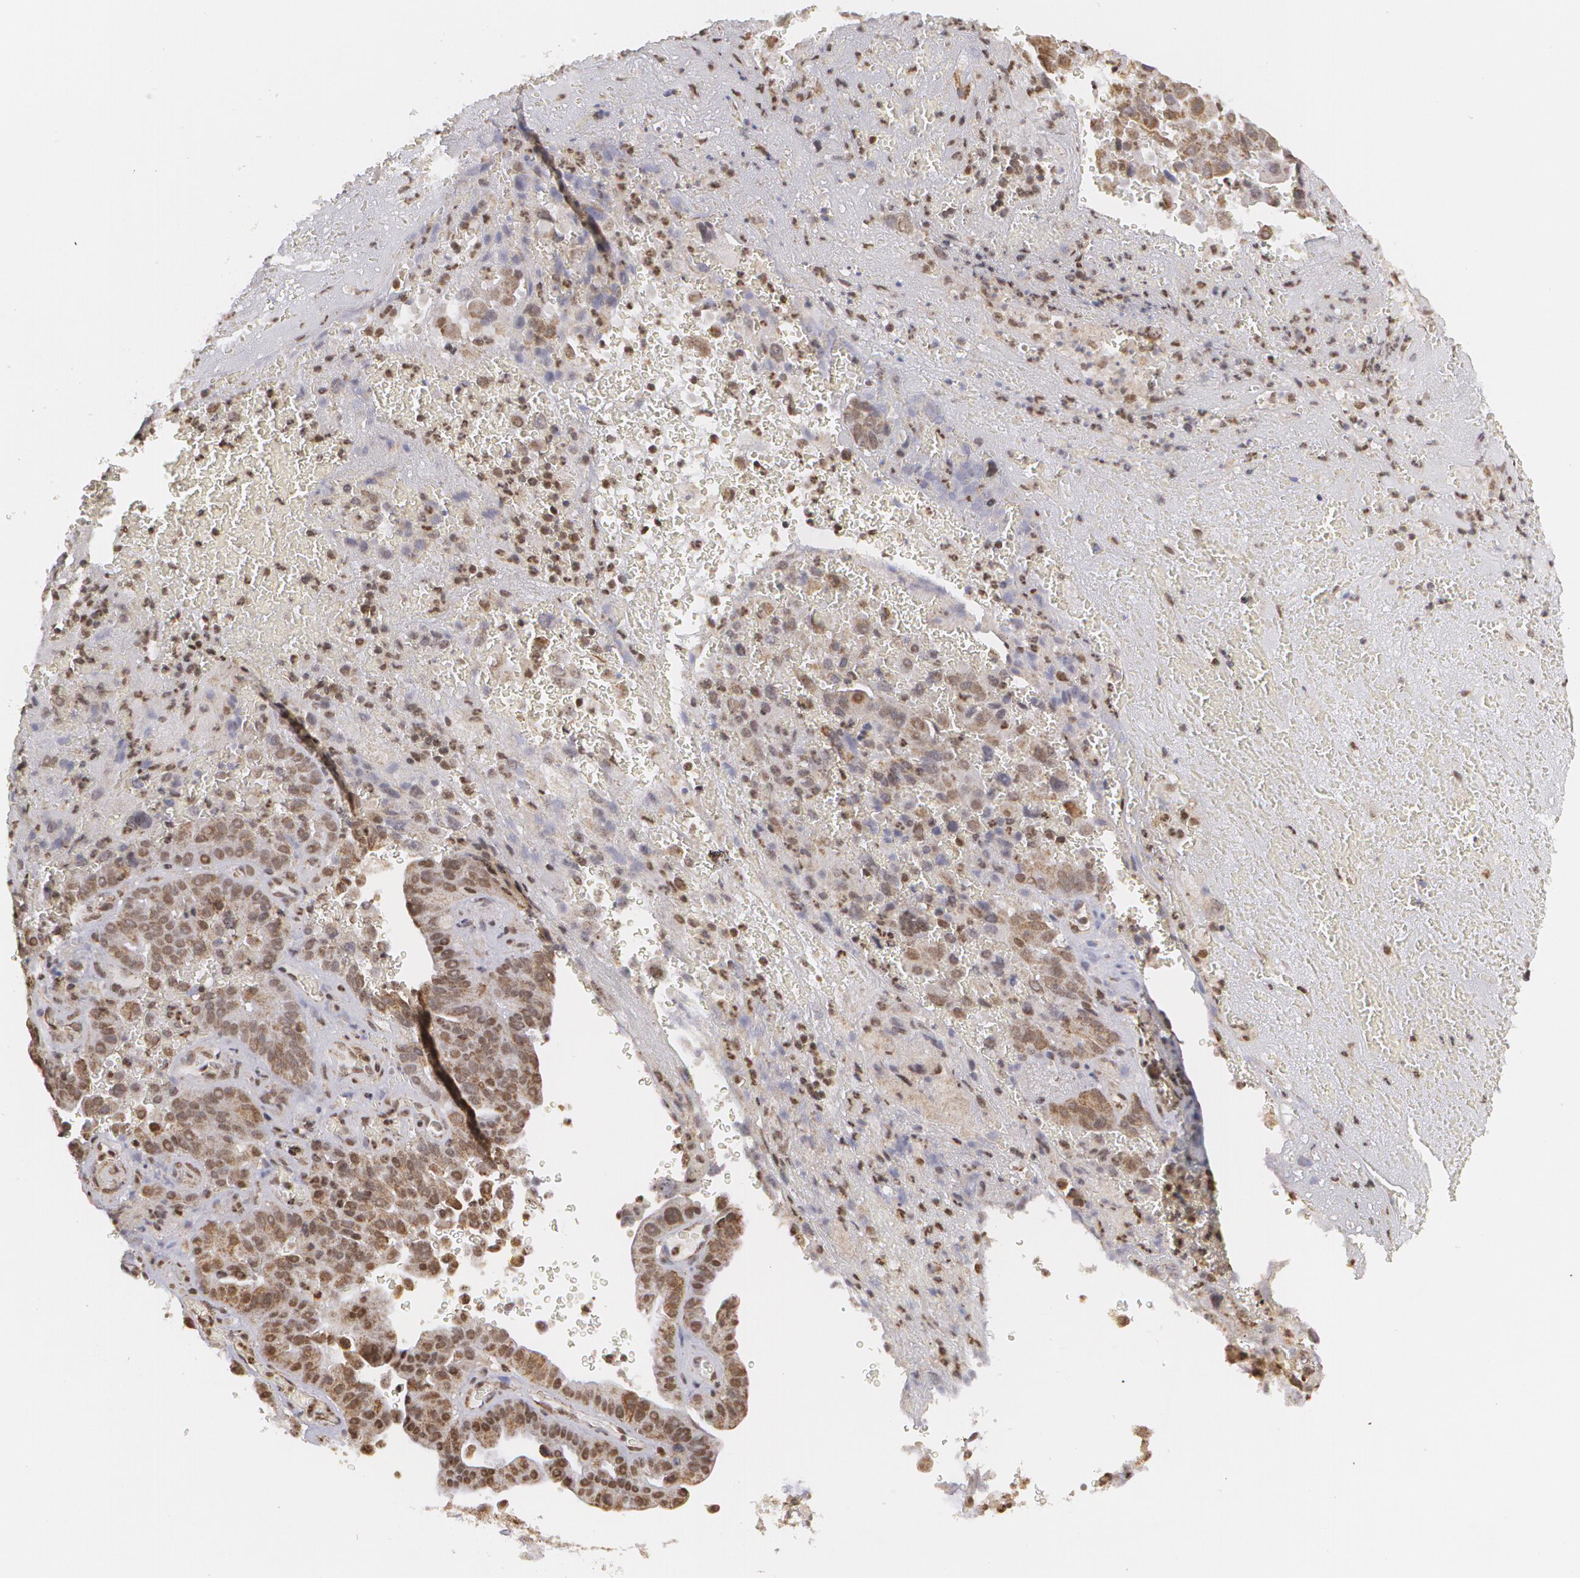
{"staining": {"intensity": "weak", "quantity": "25%-75%", "location": "nuclear"}, "tissue": "liver cancer", "cell_type": "Tumor cells", "image_type": "cancer", "snomed": [{"axis": "morphology", "description": "Cholangiocarcinoma"}, {"axis": "topography", "description": "Liver"}], "caption": "An IHC photomicrograph of neoplastic tissue is shown. Protein staining in brown labels weak nuclear positivity in cholangiocarcinoma (liver) within tumor cells.", "gene": "MXD1", "patient": {"sex": "female", "age": 79}}